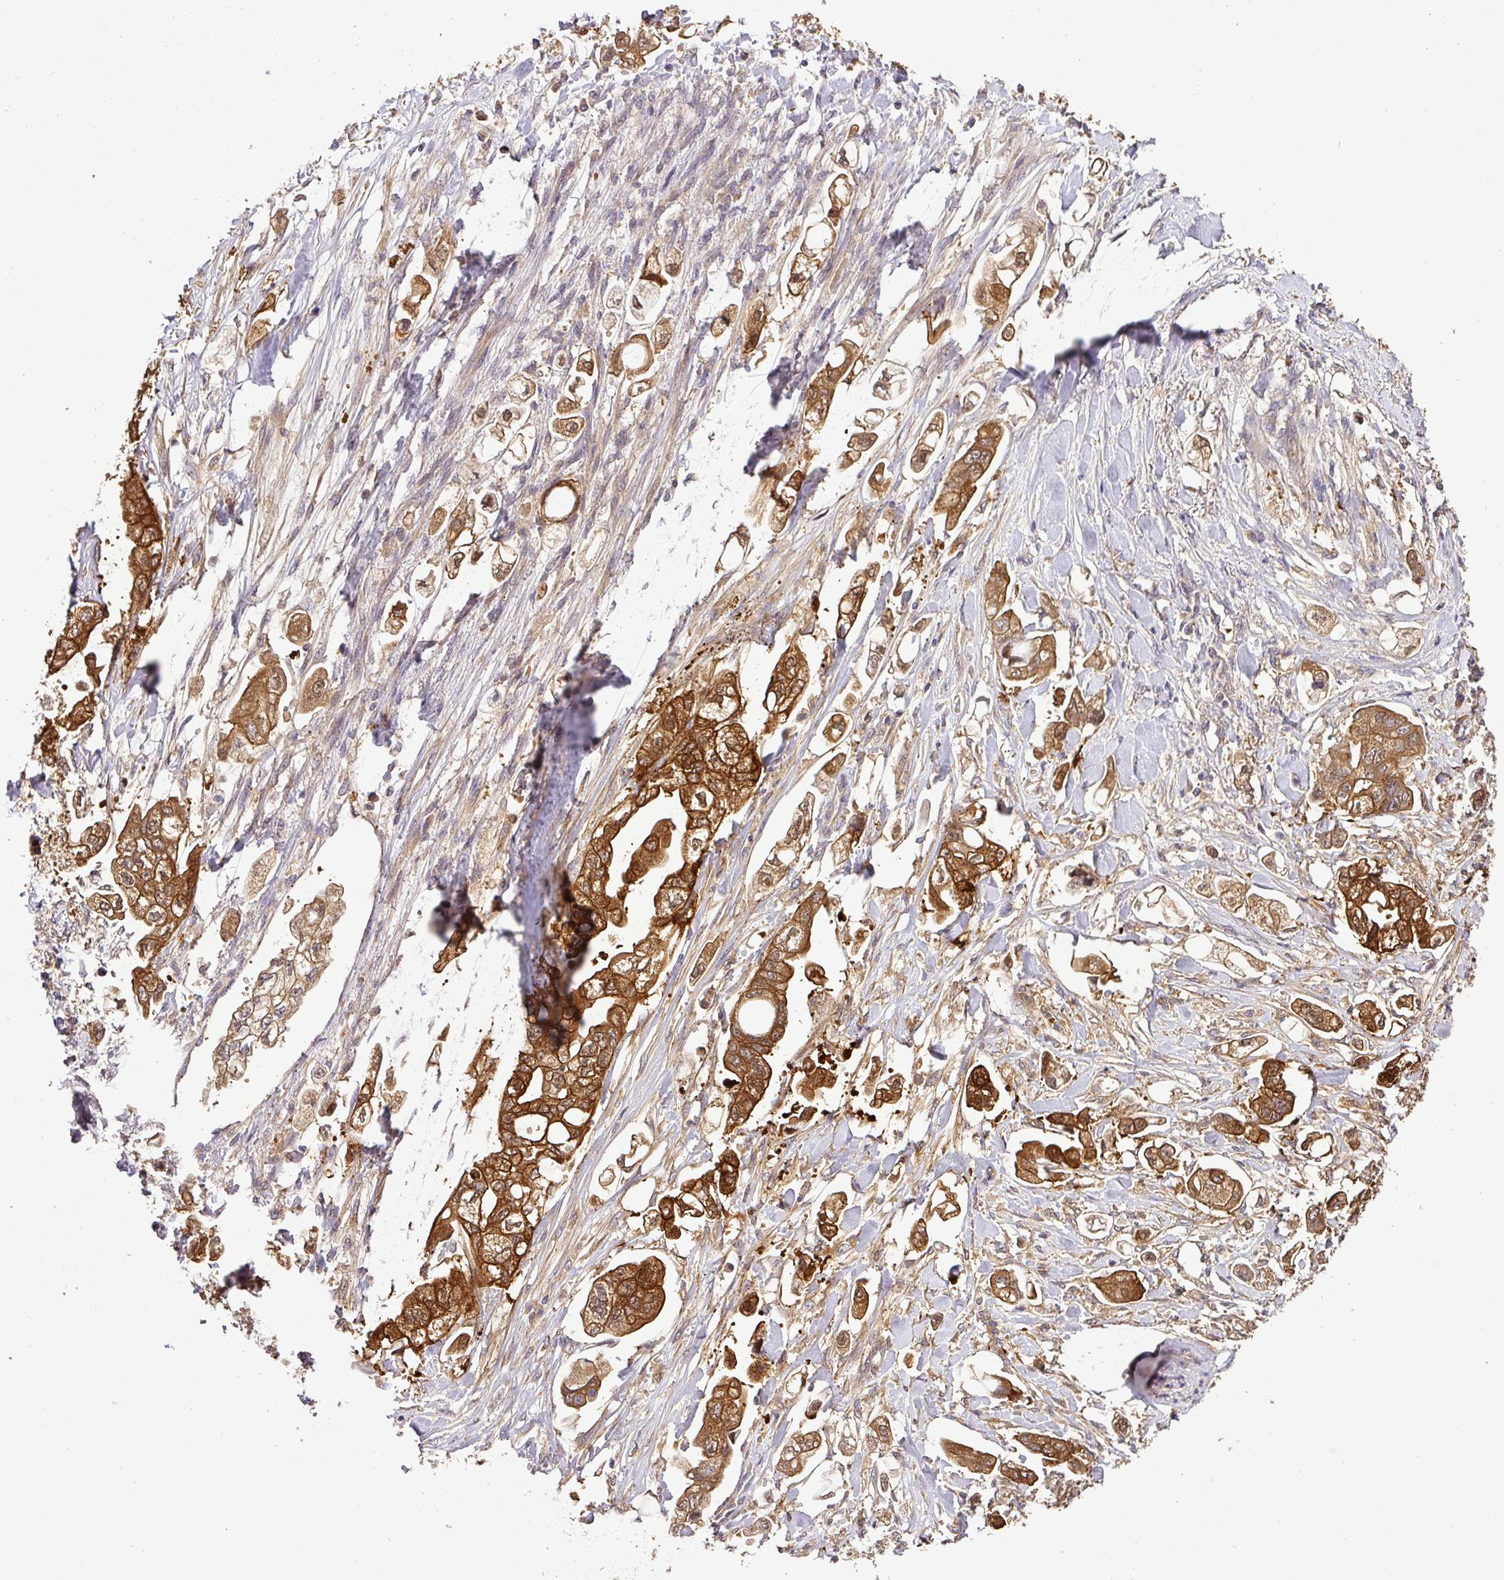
{"staining": {"intensity": "strong", "quantity": ">75%", "location": "cytoplasmic/membranous"}, "tissue": "stomach cancer", "cell_type": "Tumor cells", "image_type": "cancer", "snomed": [{"axis": "morphology", "description": "Adenocarcinoma, NOS"}, {"axis": "topography", "description": "Stomach"}], "caption": "Immunohistochemical staining of human adenocarcinoma (stomach) displays high levels of strong cytoplasmic/membranous protein staining in about >75% of tumor cells.", "gene": "TMEM107", "patient": {"sex": "male", "age": 62}}